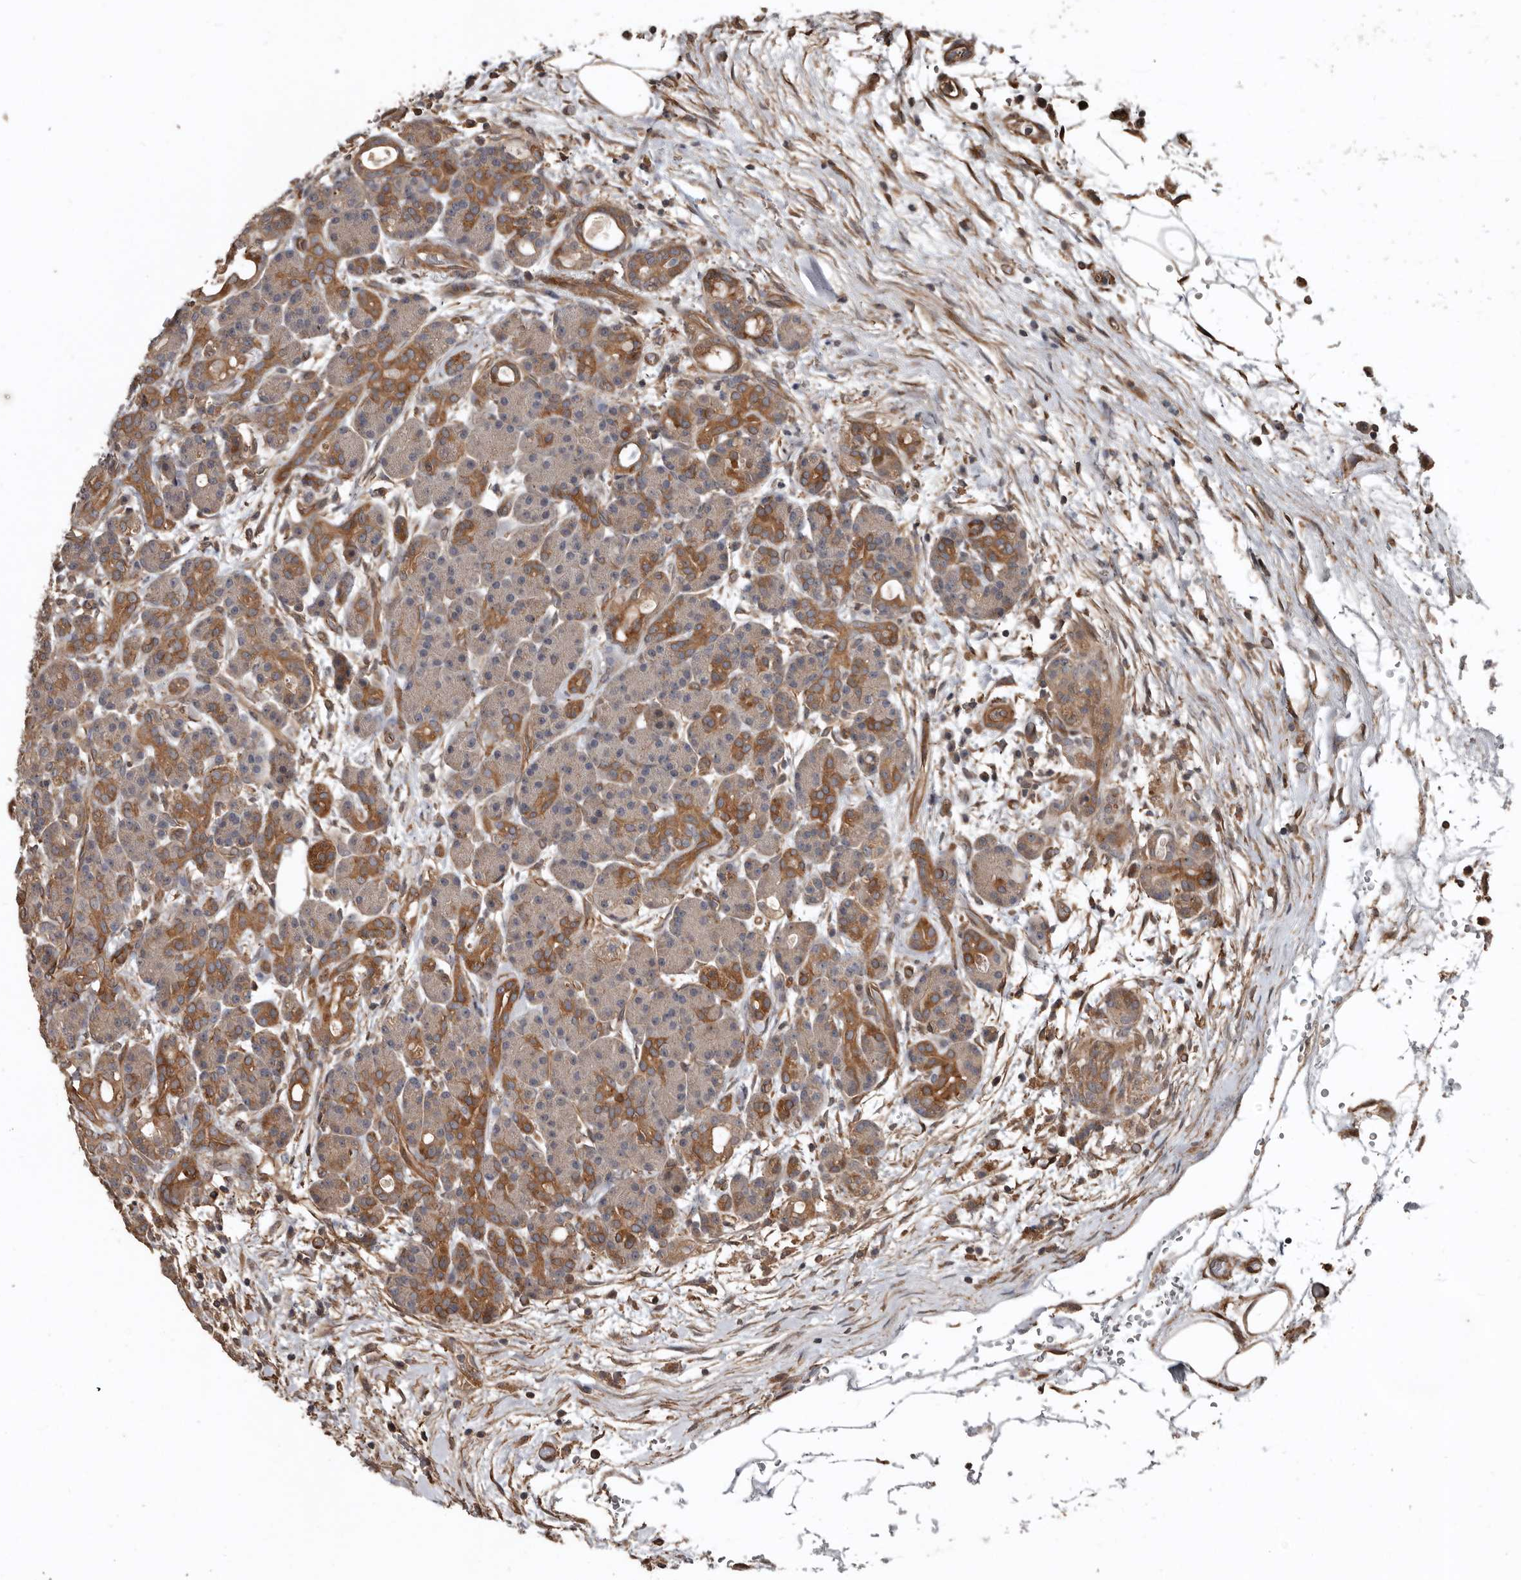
{"staining": {"intensity": "moderate", "quantity": "25%-75%", "location": "cytoplasmic/membranous"}, "tissue": "pancreas", "cell_type": "Exocrine glandular cells", "image_type": "normal", "snomed": [{"axis": "morphology", "description": "Normal tissue, NOS"}, {"axis": "topography", "description": "Pancreas"}], "caption": "Moderate cytoplasmic/membranous expression is identified in about 25%-75% of exocrine glandular cells in unremarkable pancreas.", "gene": "EXOC3L1", "patient": {"sex": "male", "age": 63}}